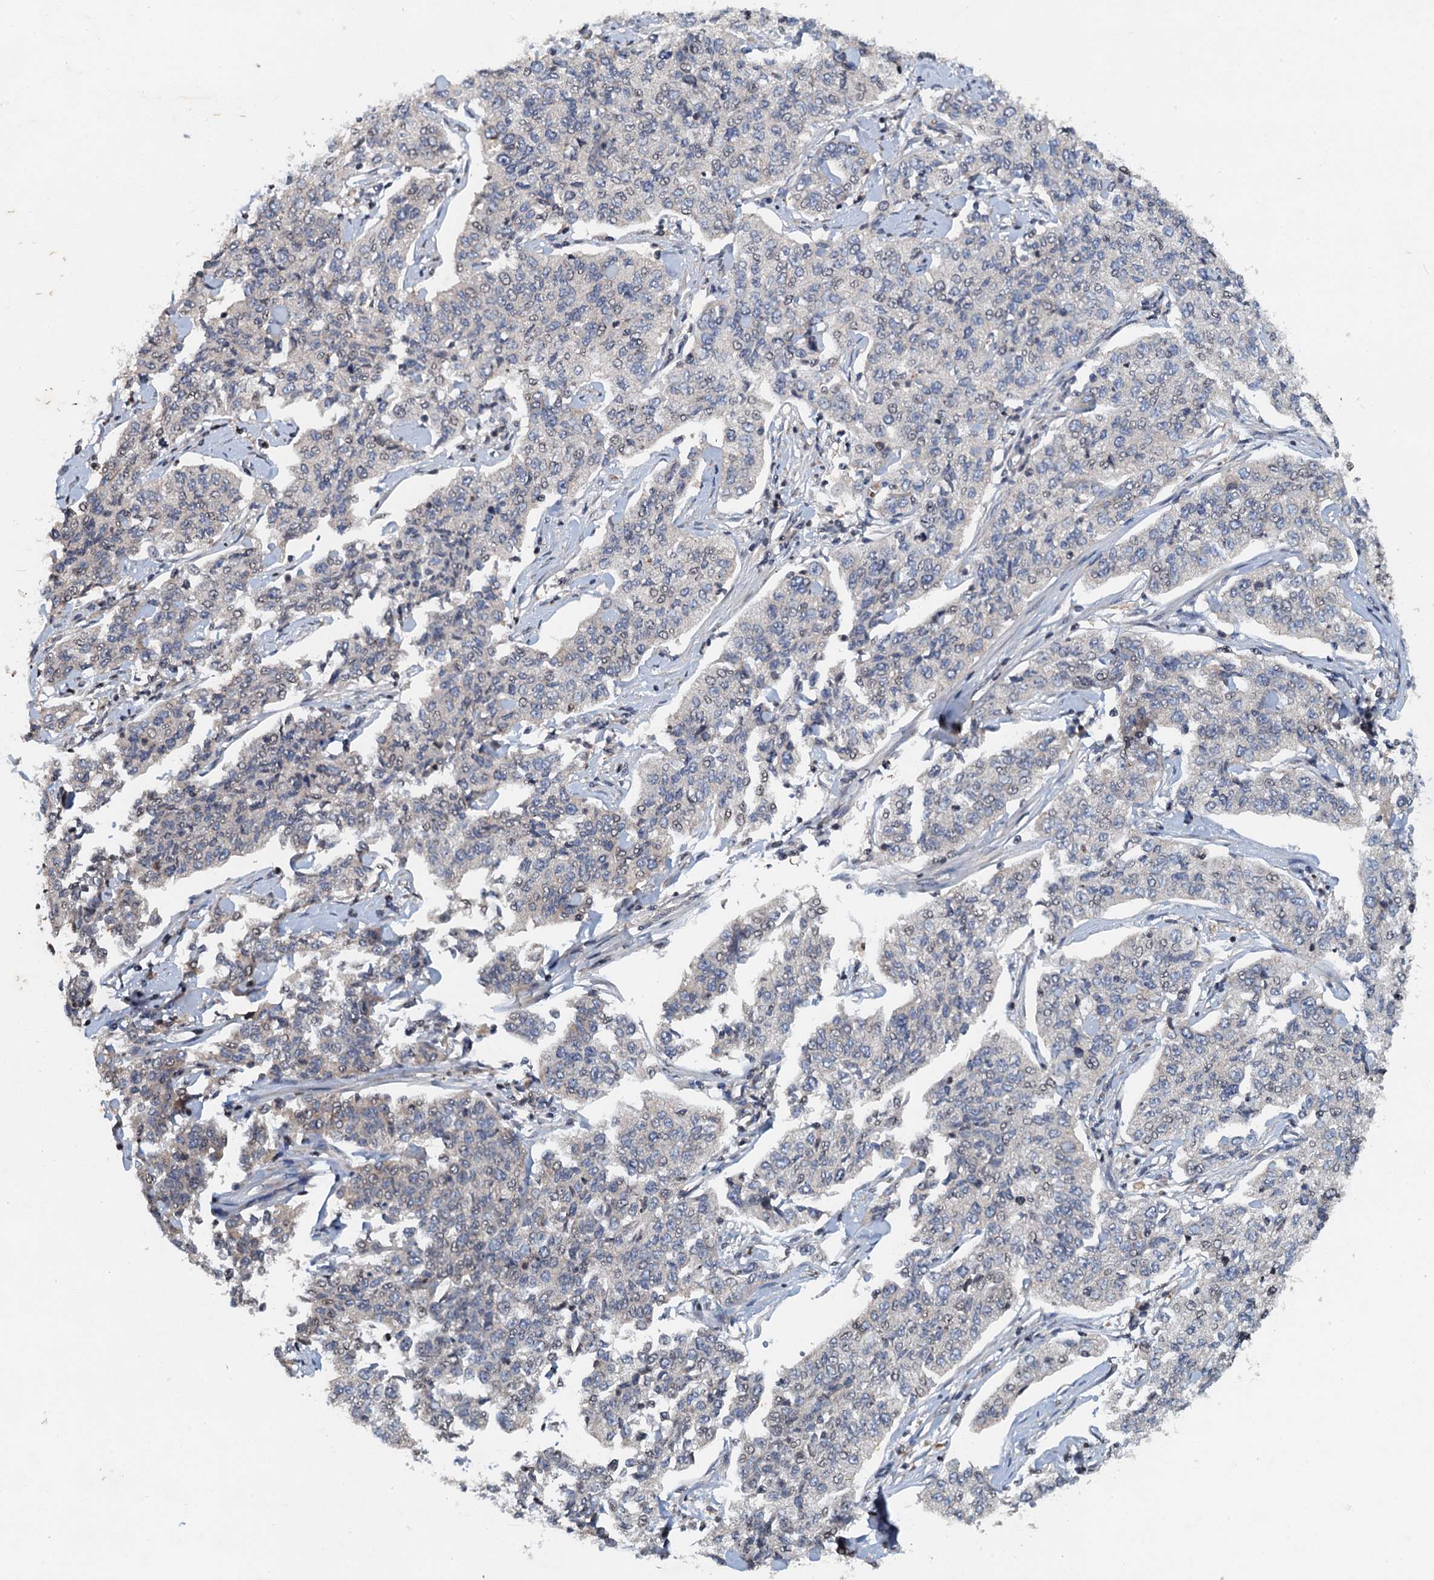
{"staining": {"intensity": "weak", "quantity": "<25%", "location": "nuclear"}, "tissue": "cervical cancer", "cell_type": "Tumor cells", "image_type": "cancer", "snomed": [{"axis": "morphology", "description": "Squamous cell carcinoma, NOS"}, {"axis": "topography", "description": "Cervix"}], "caption": "The histopathology image shows no staining of tumor cells in cervical cancer. Nuclei are stained in blue.", "gene": "NBEA", "patient": {"sex": "female", "age": 35}}